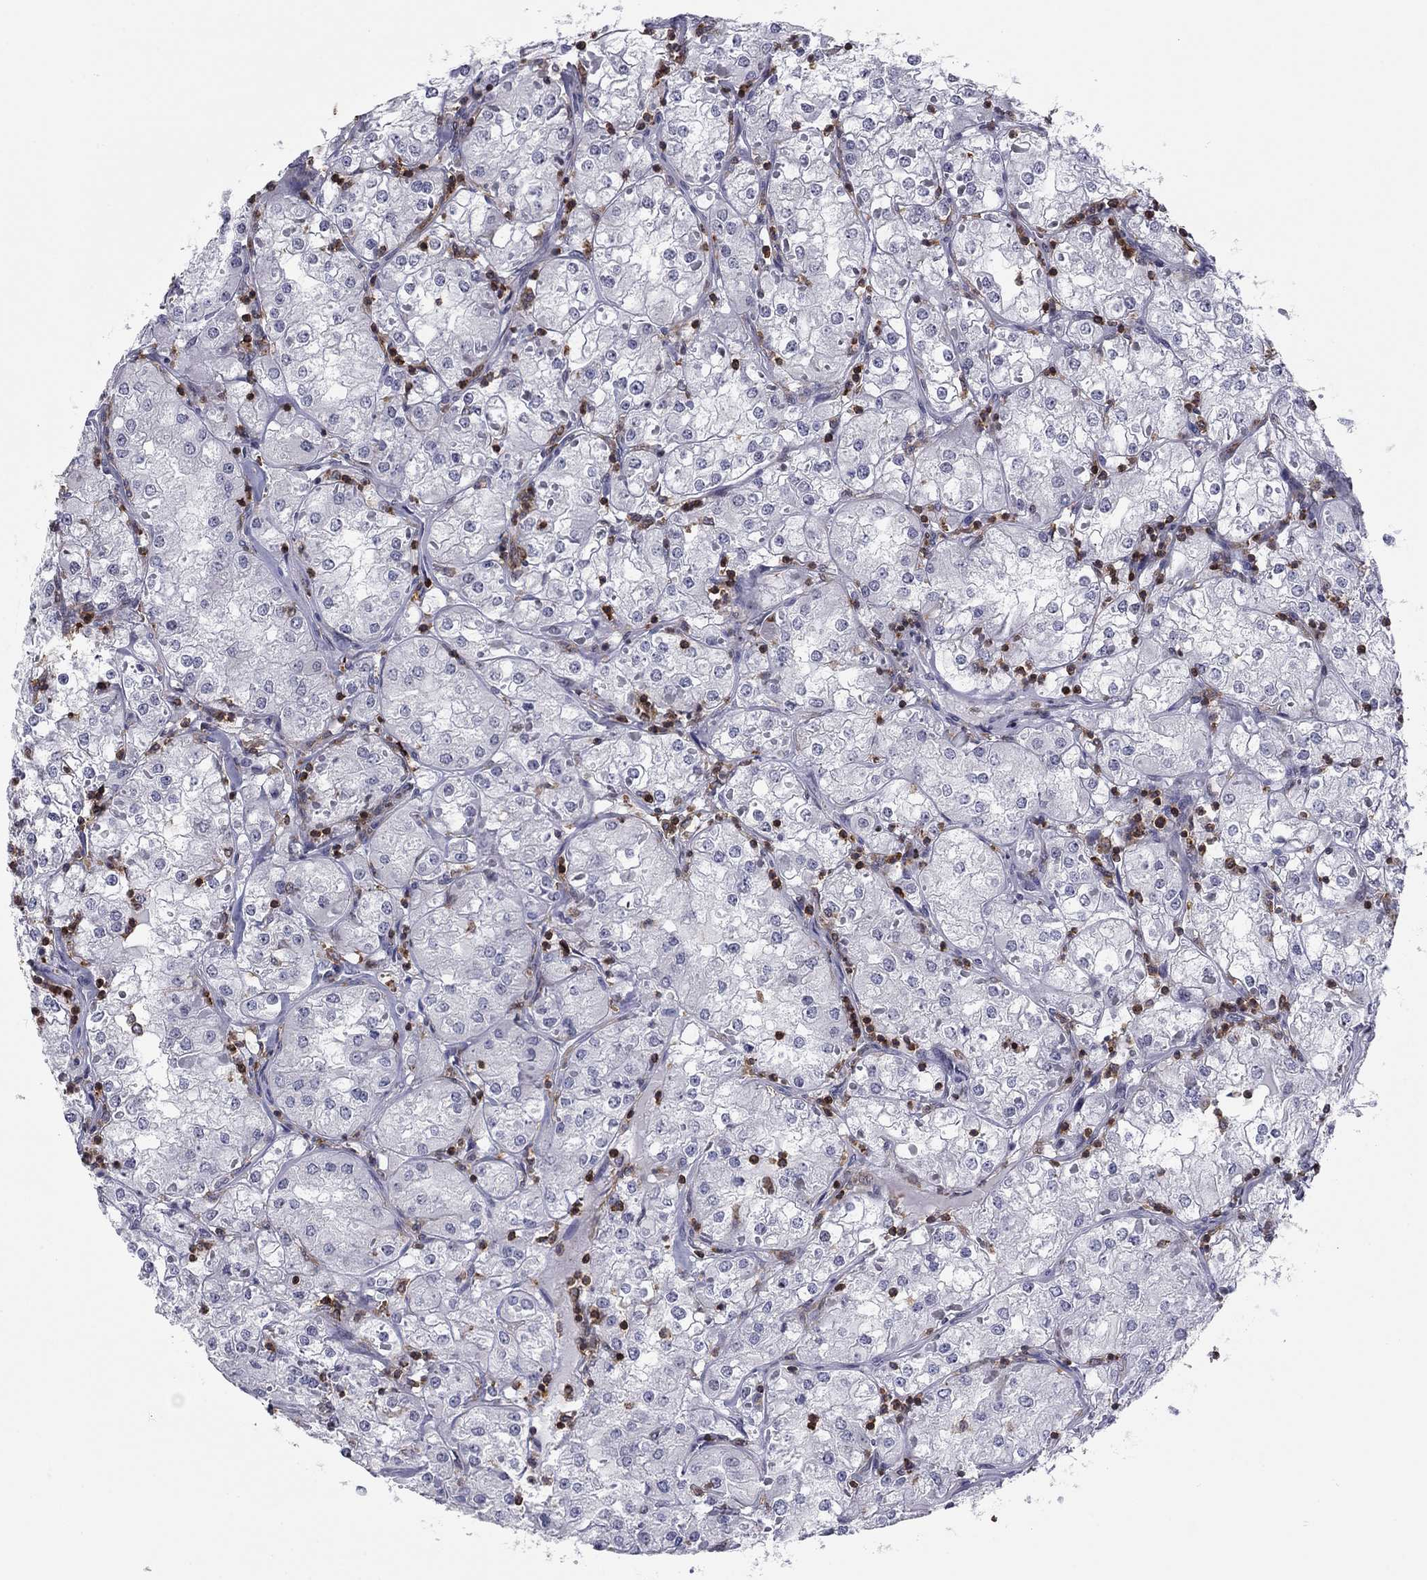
{"staining": {"intensity": "negative", "quantity": "none", "location": "none"}, "tissue": "renal cancer", "cell_type": "Tumor cells", "image_type": "cancer", "snomed": [{"axis": "morphology", "description": "Adenocarcinoma, NOS"}, {"axis": "topography", "description": "Kidney"}], "caption": "Immunohistochemistry photomicrograph of human renal cancer (adenocarcinoma) stained for a protein (brown), which displays no expression in tumor cells.", "gene": "ARHGAP27", "patient": {"sex": "male", "age": 77}}